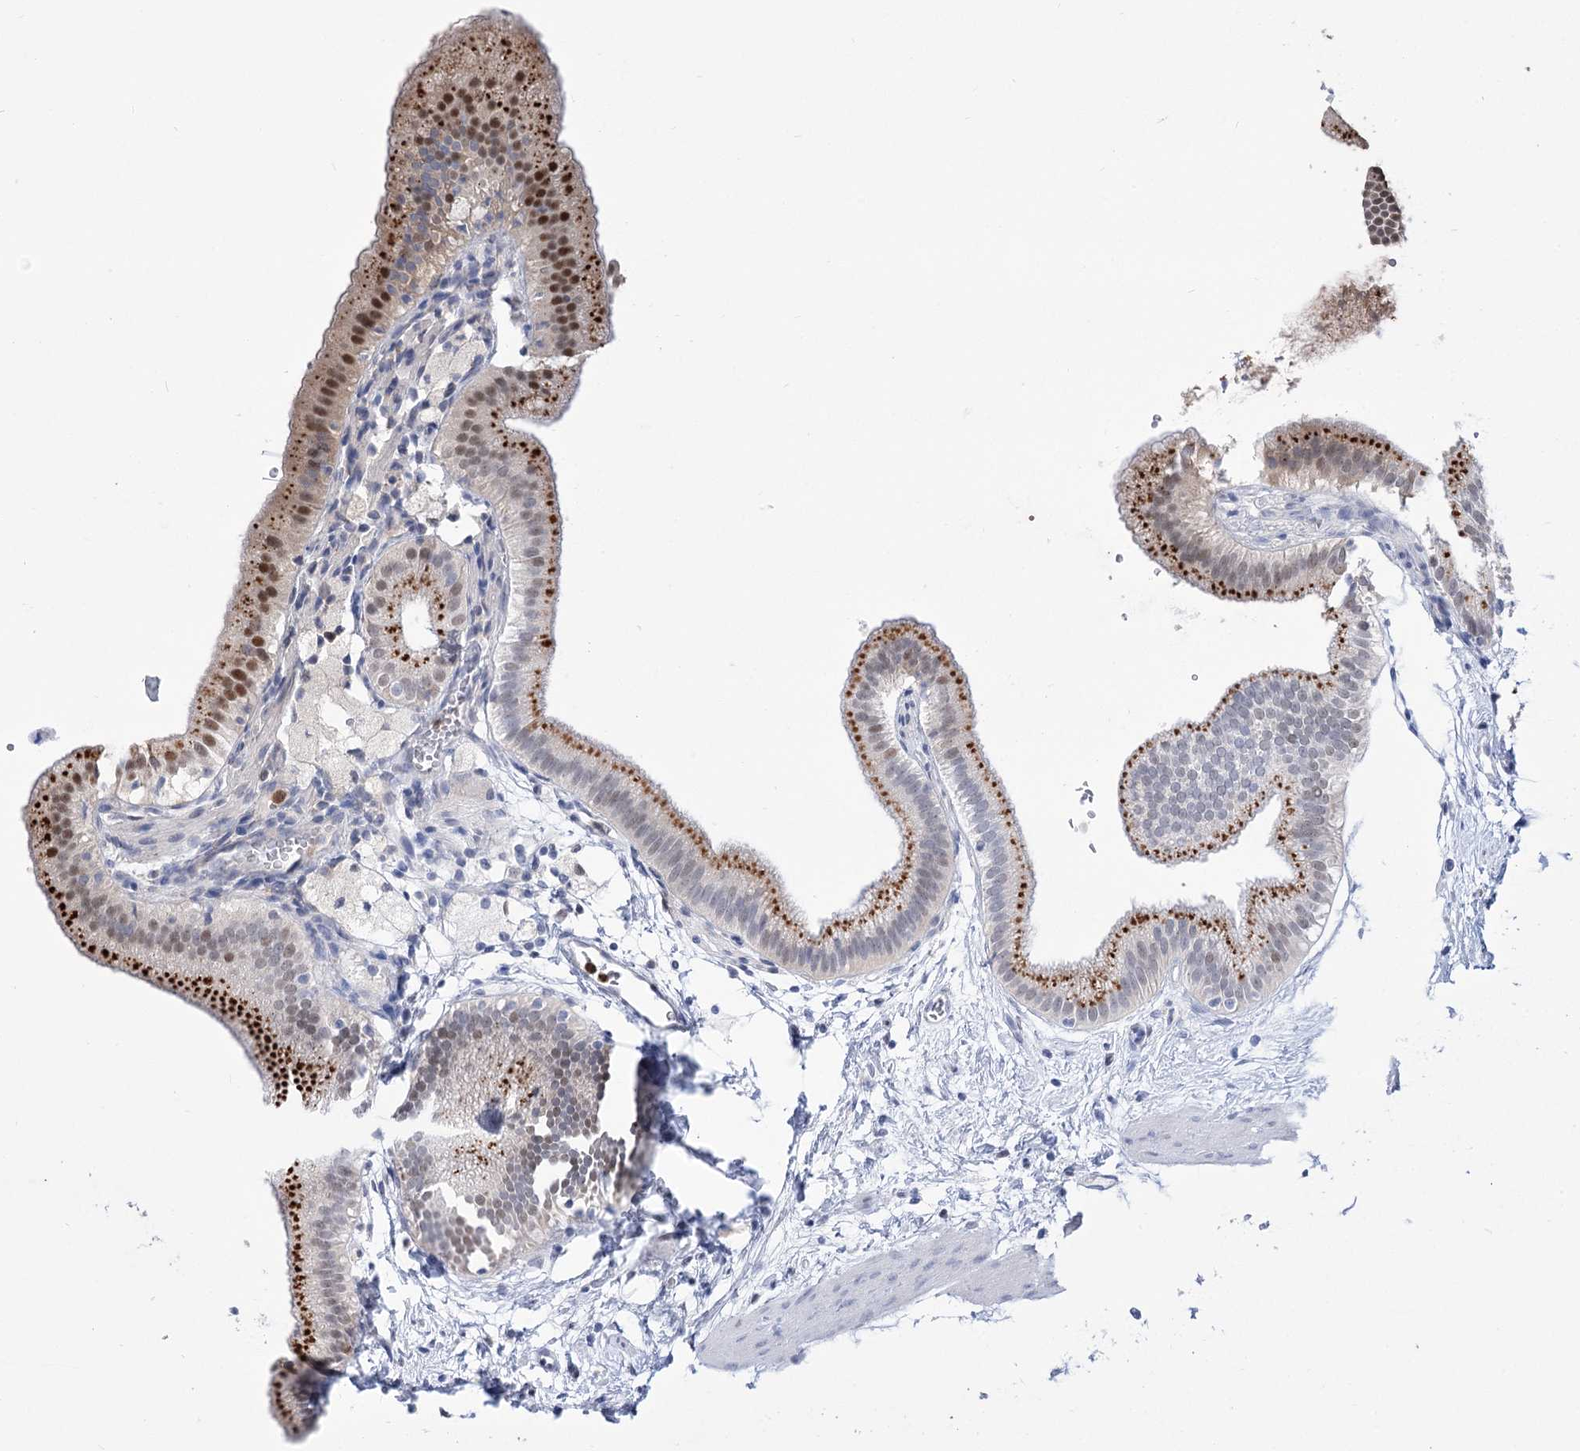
{"staining": {"intensity": "moderate", "quantity": ">75%", "location": "cytoplasmic/membranous,nuclear"}, "tissue": "gallbladder", "cell_type": "Glandular cells", "image_type": "normal", "snomed": [{"axis": "morphology", "description": "Normal tissue, NOS"}, {"axis": "topography", "description": "Gallbladder"}], "caption": "An image of gallbladder stained for a protein shows moderate cytoplasmic/membranous,nuclear brown staining in glandular cells. The protein is shown in brown color, while the nuclei are stained blue.", "gene": "SIAE", "patient": {"sex": "male", "age": 55}}